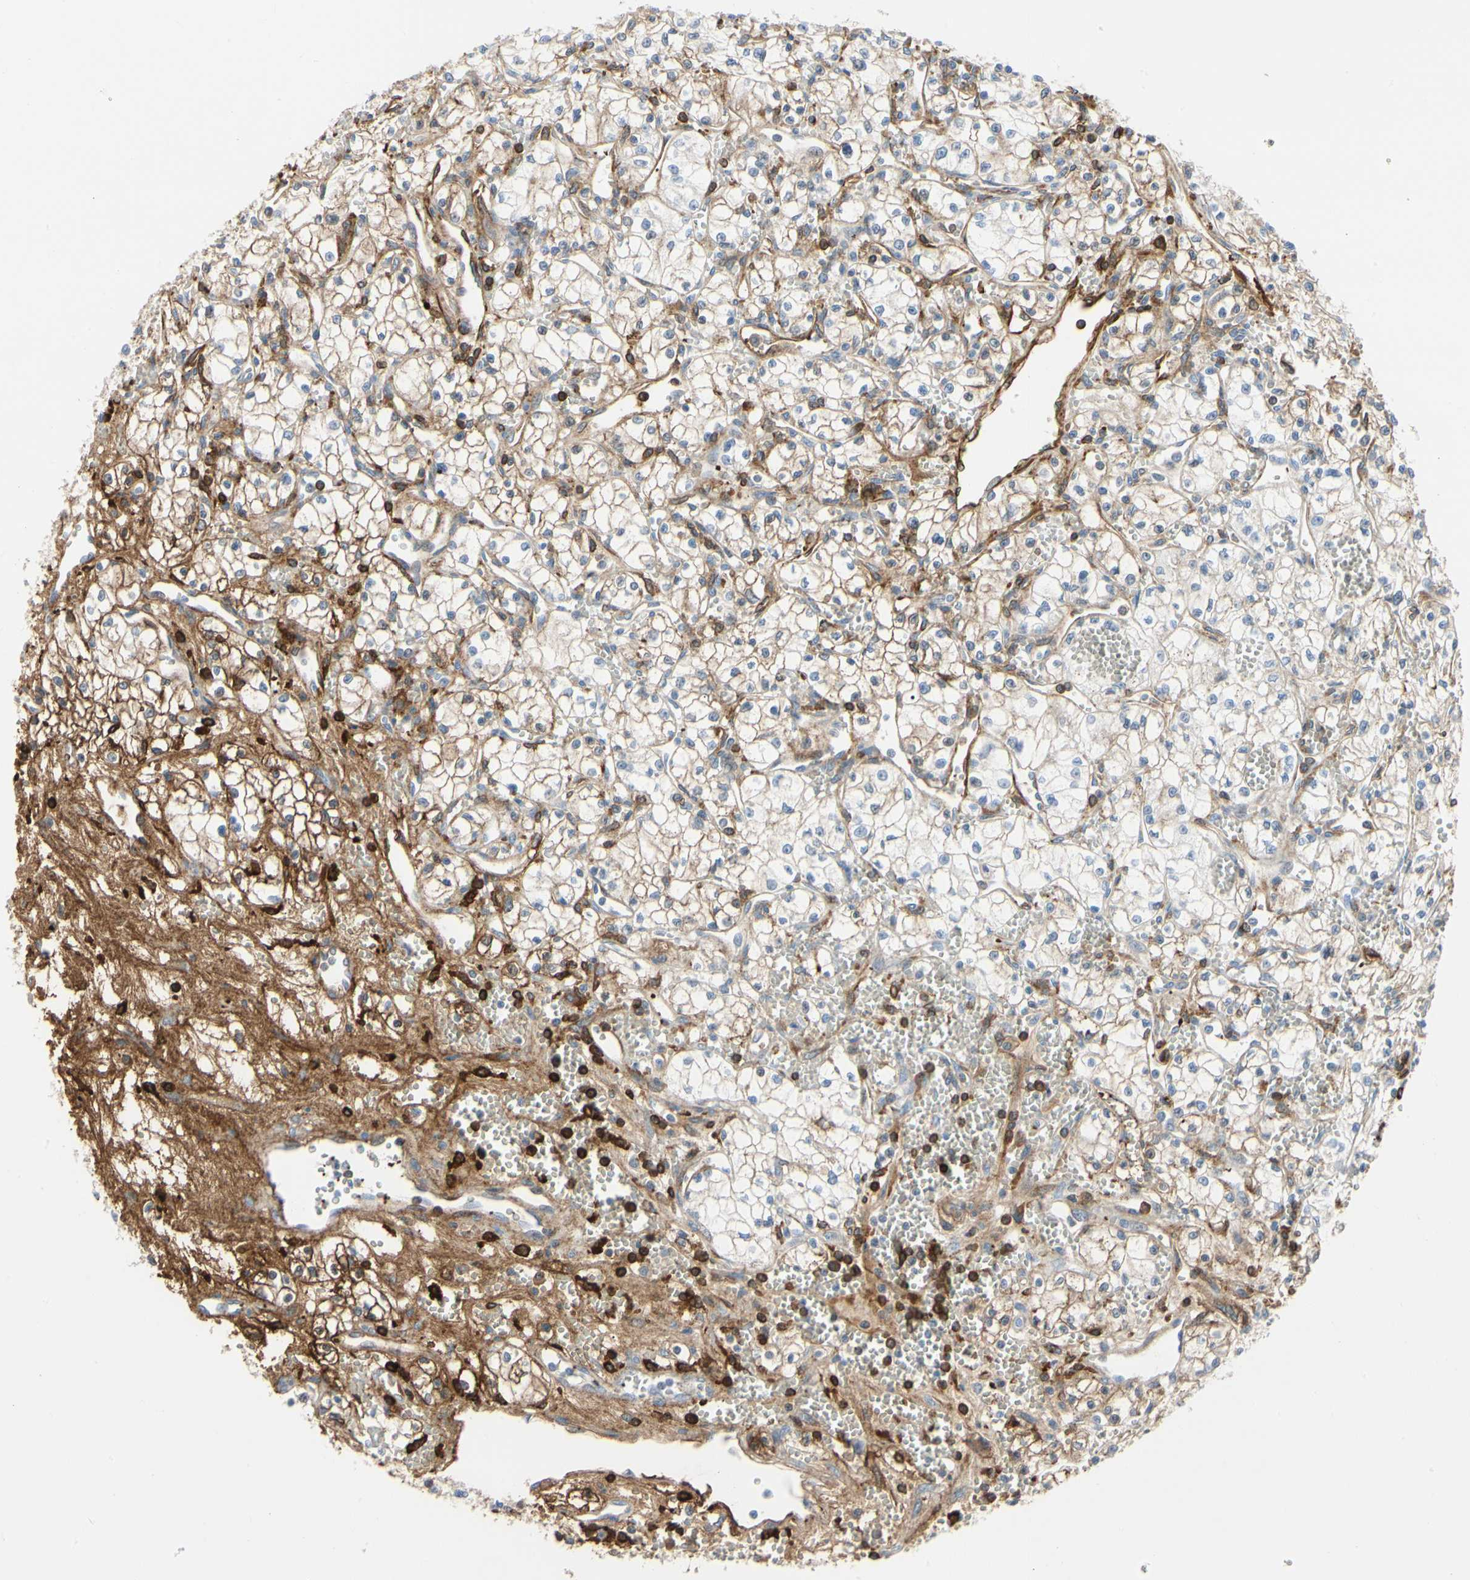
{"staining": {"intensity": "moderate", "quantity": "25%-75%", "location": "cytoplasmic/membranous"}, "tissue": "renal cancer", "cell_type": "Tumor cells", "image_type": "cancer", "snomed": [{"axis": "morphology", "description": "Normal tissue, NOS"}, {"axis": "morphology", "description": "Adenocarcinoma, NOS"}, {"axis": "topography", "description": "Kidney"}], "caption": "A medium amount of moderate cytoplasmic/membranous expression is appreciated in about 25%-75% of tumor cells in renal cancer tissue. The staining was performed using DAB, with brown indicating positive protein expression. Nuclei are stained blue with hematoxylin.", "gene": "FGB", "patient": {"sex": "male", "age": 59}}